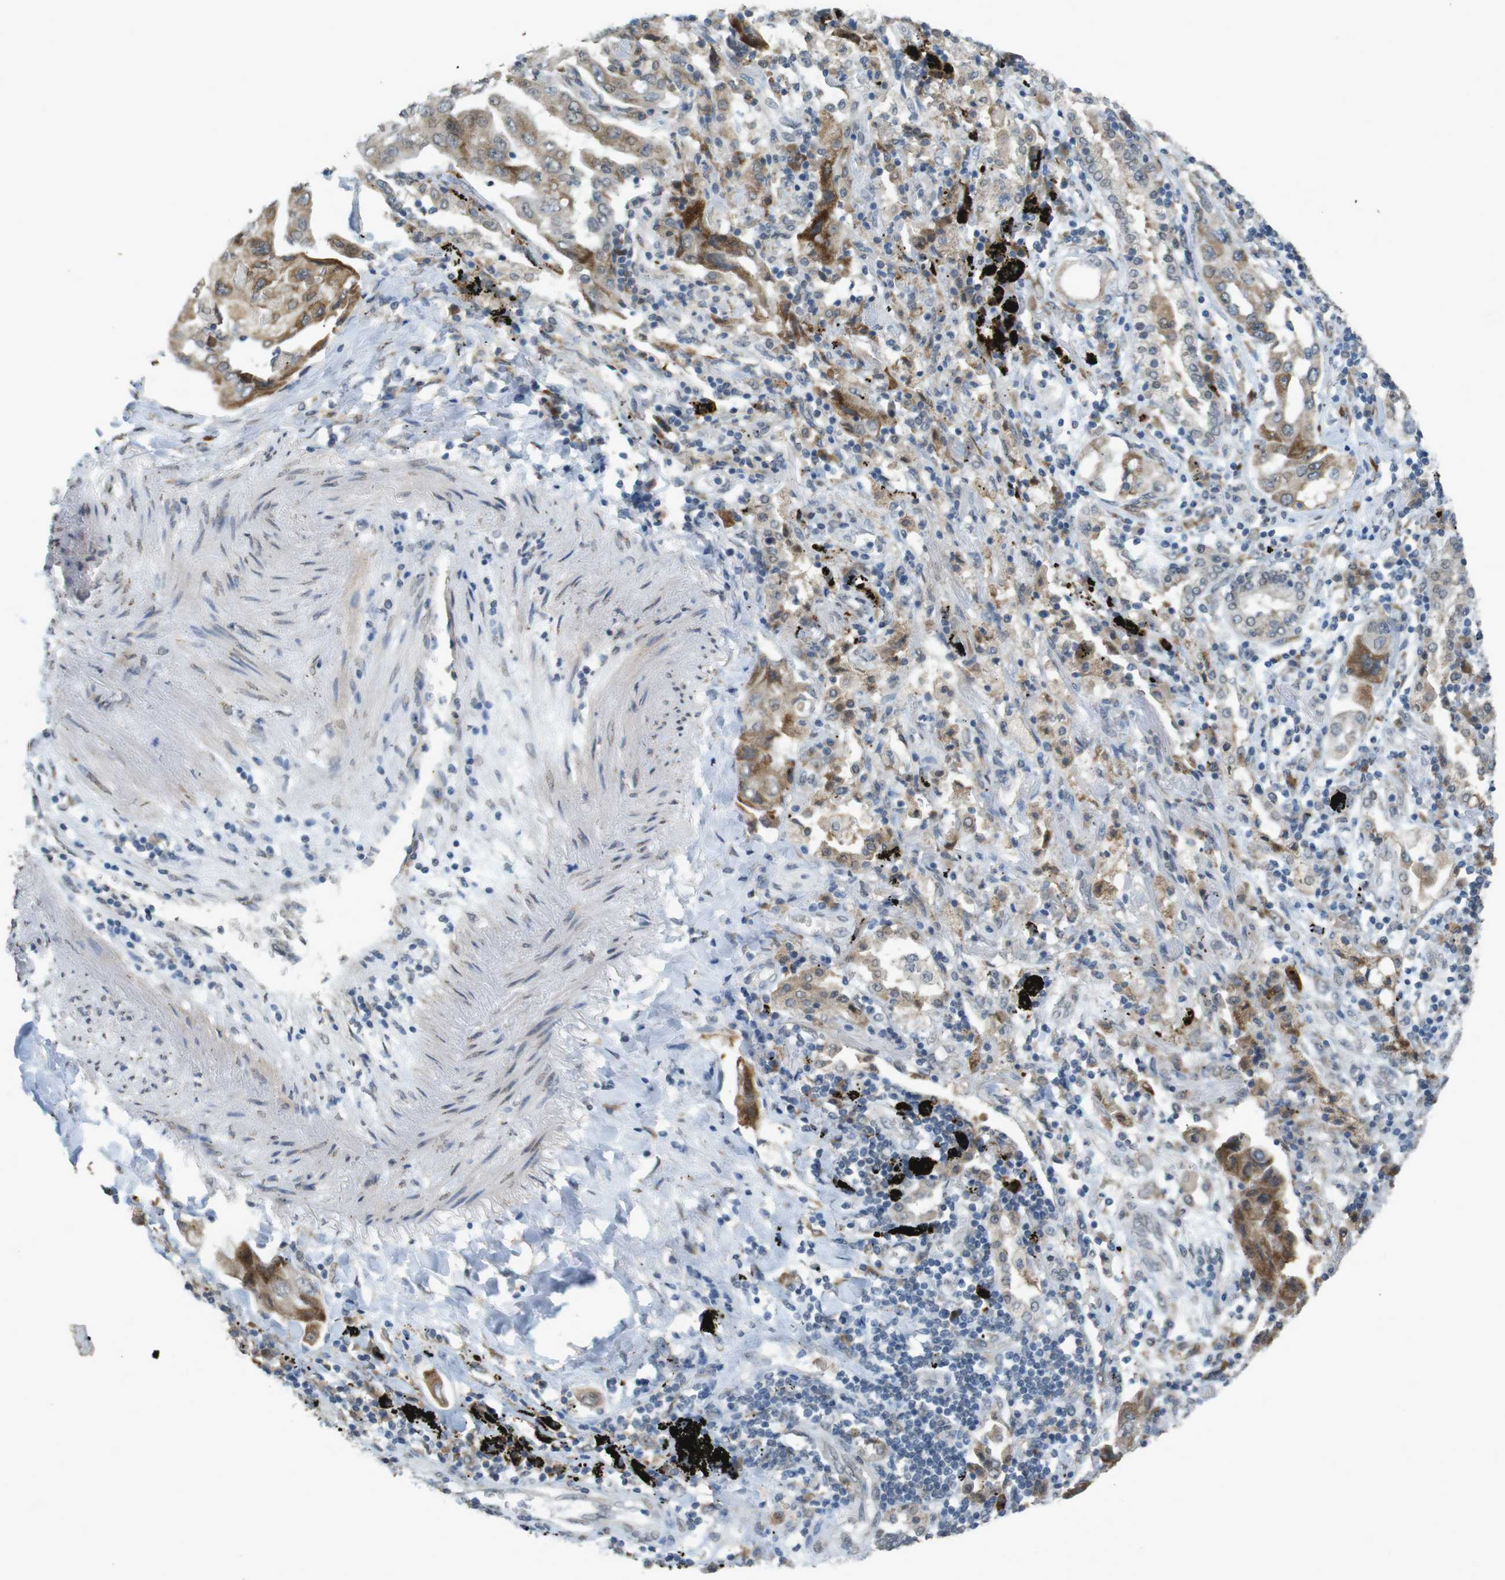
{"staining": {"intensity": "moderate", "quantity": ">75%", "location": "cytoplasmic/membranous"}, "tissue": "lung cancer", "cell_type": "Tumor cells", "image_type": "cancer", "snomed": [{"axis": "morphology", "description": "Adenocarcinoma, NOS"}, {"axis": "topography", "description": "Lung"}], "caption": "Human lung cancer stained for a protein (brown) exhibits moderate cytoplasmic/membranous positive expression in about >75% of tumor cells.", "gene": "FZD10", "patient": {"sex": "female", "age": 65}}